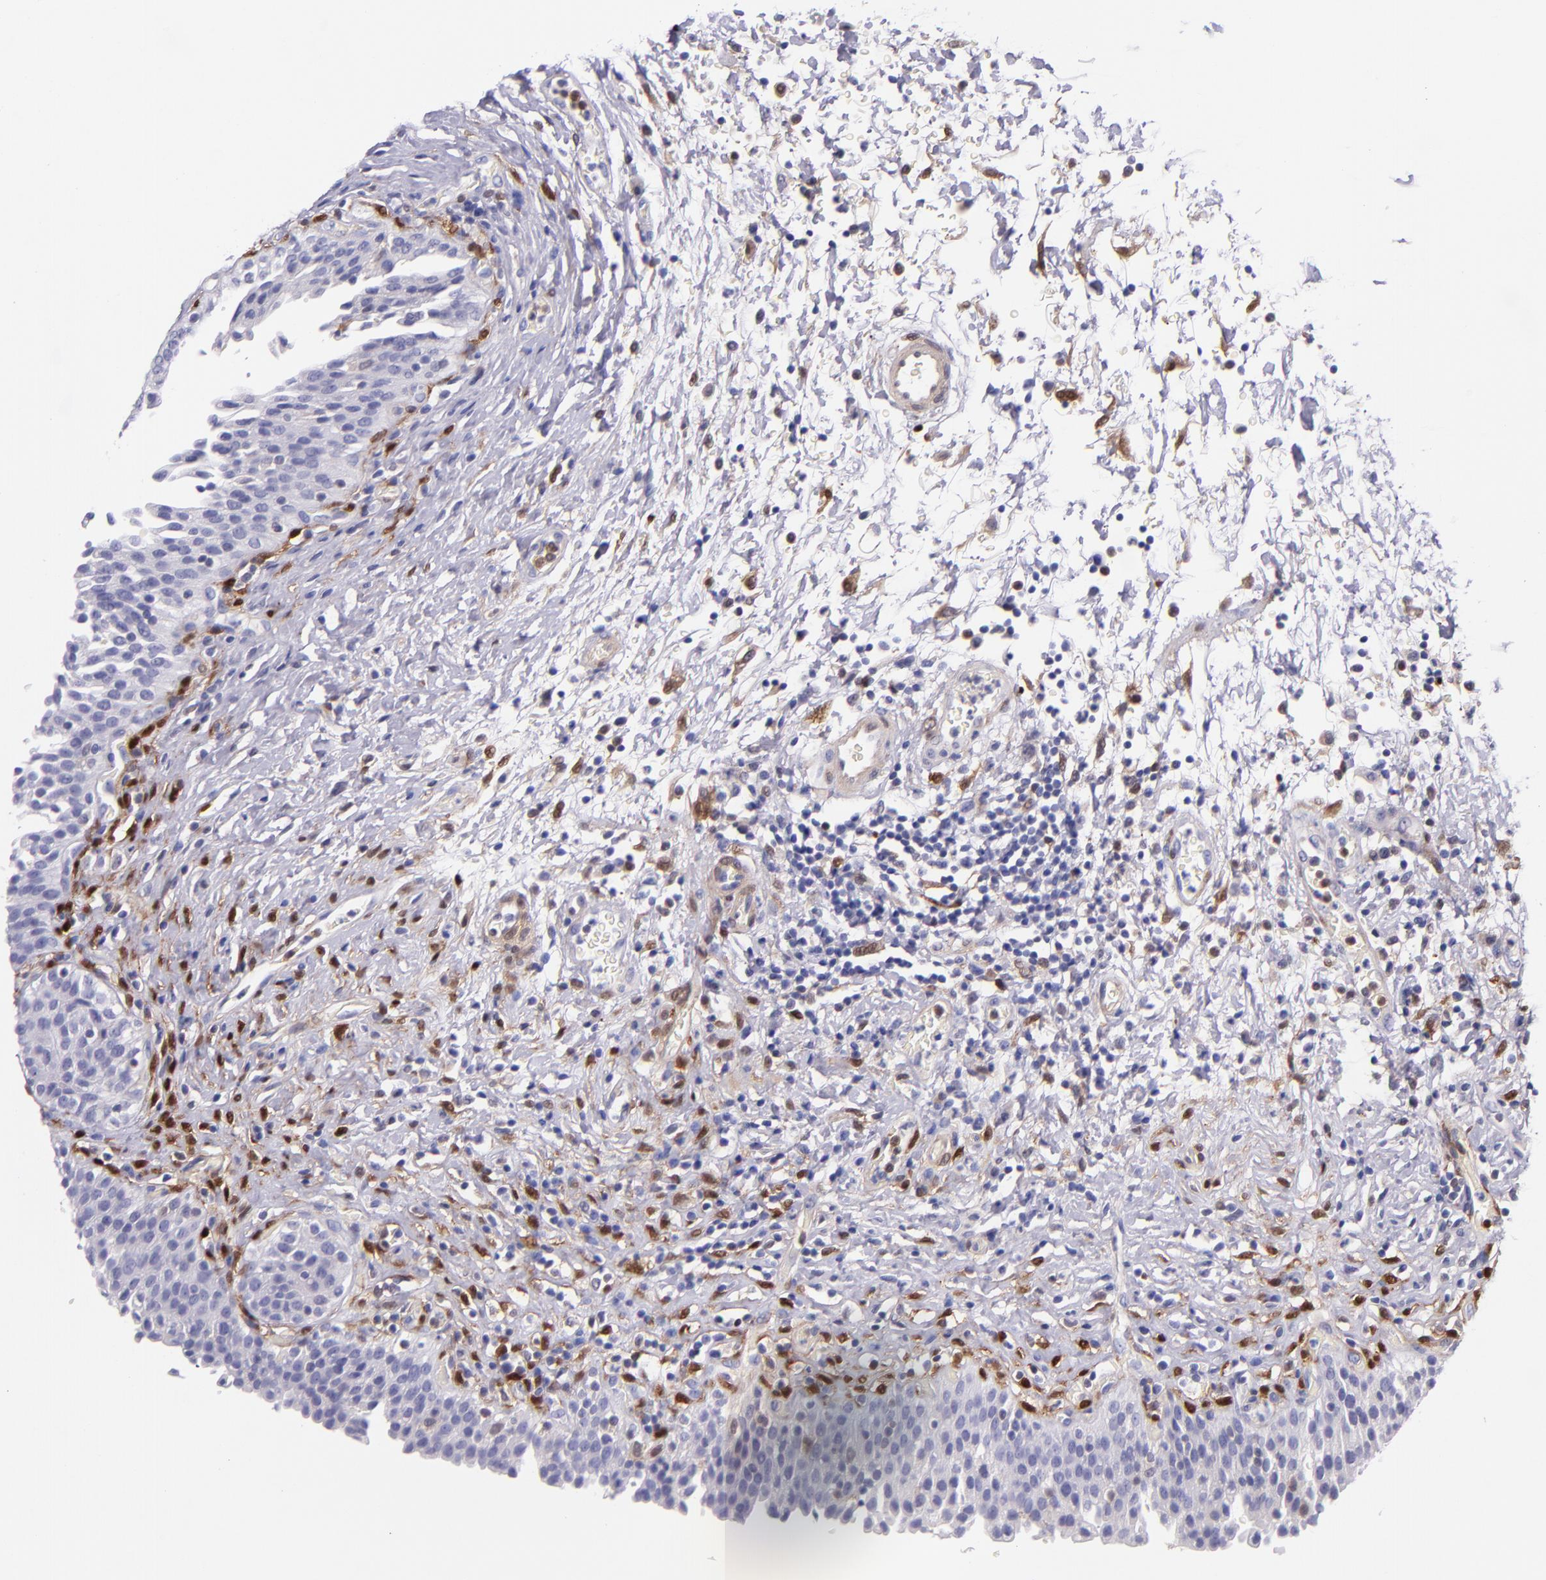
{"staining": {"intensity": "negative", "quantity": "none", "location": "none"}, "tissue": "urinary bladder", "cell_type": "Urothelial cells", "image_type": "normal", "snomed": [{"axis": "morphology", "description": "Normal tissue, NOS"}, {"axis": "topography", "description": "Urinary bladder"}], "caption": "Immunohistochemistry (IHC) histopathology image of normal urinary bladder: human urinary bladder stained with DAB reveals no significant protein expression in urothelial cells. (DAB immunohistochemistry (IHC) with hematoxylin counter stain).", "gene": "LGALS1", "patient": {"sex": "male", "age": 51}}